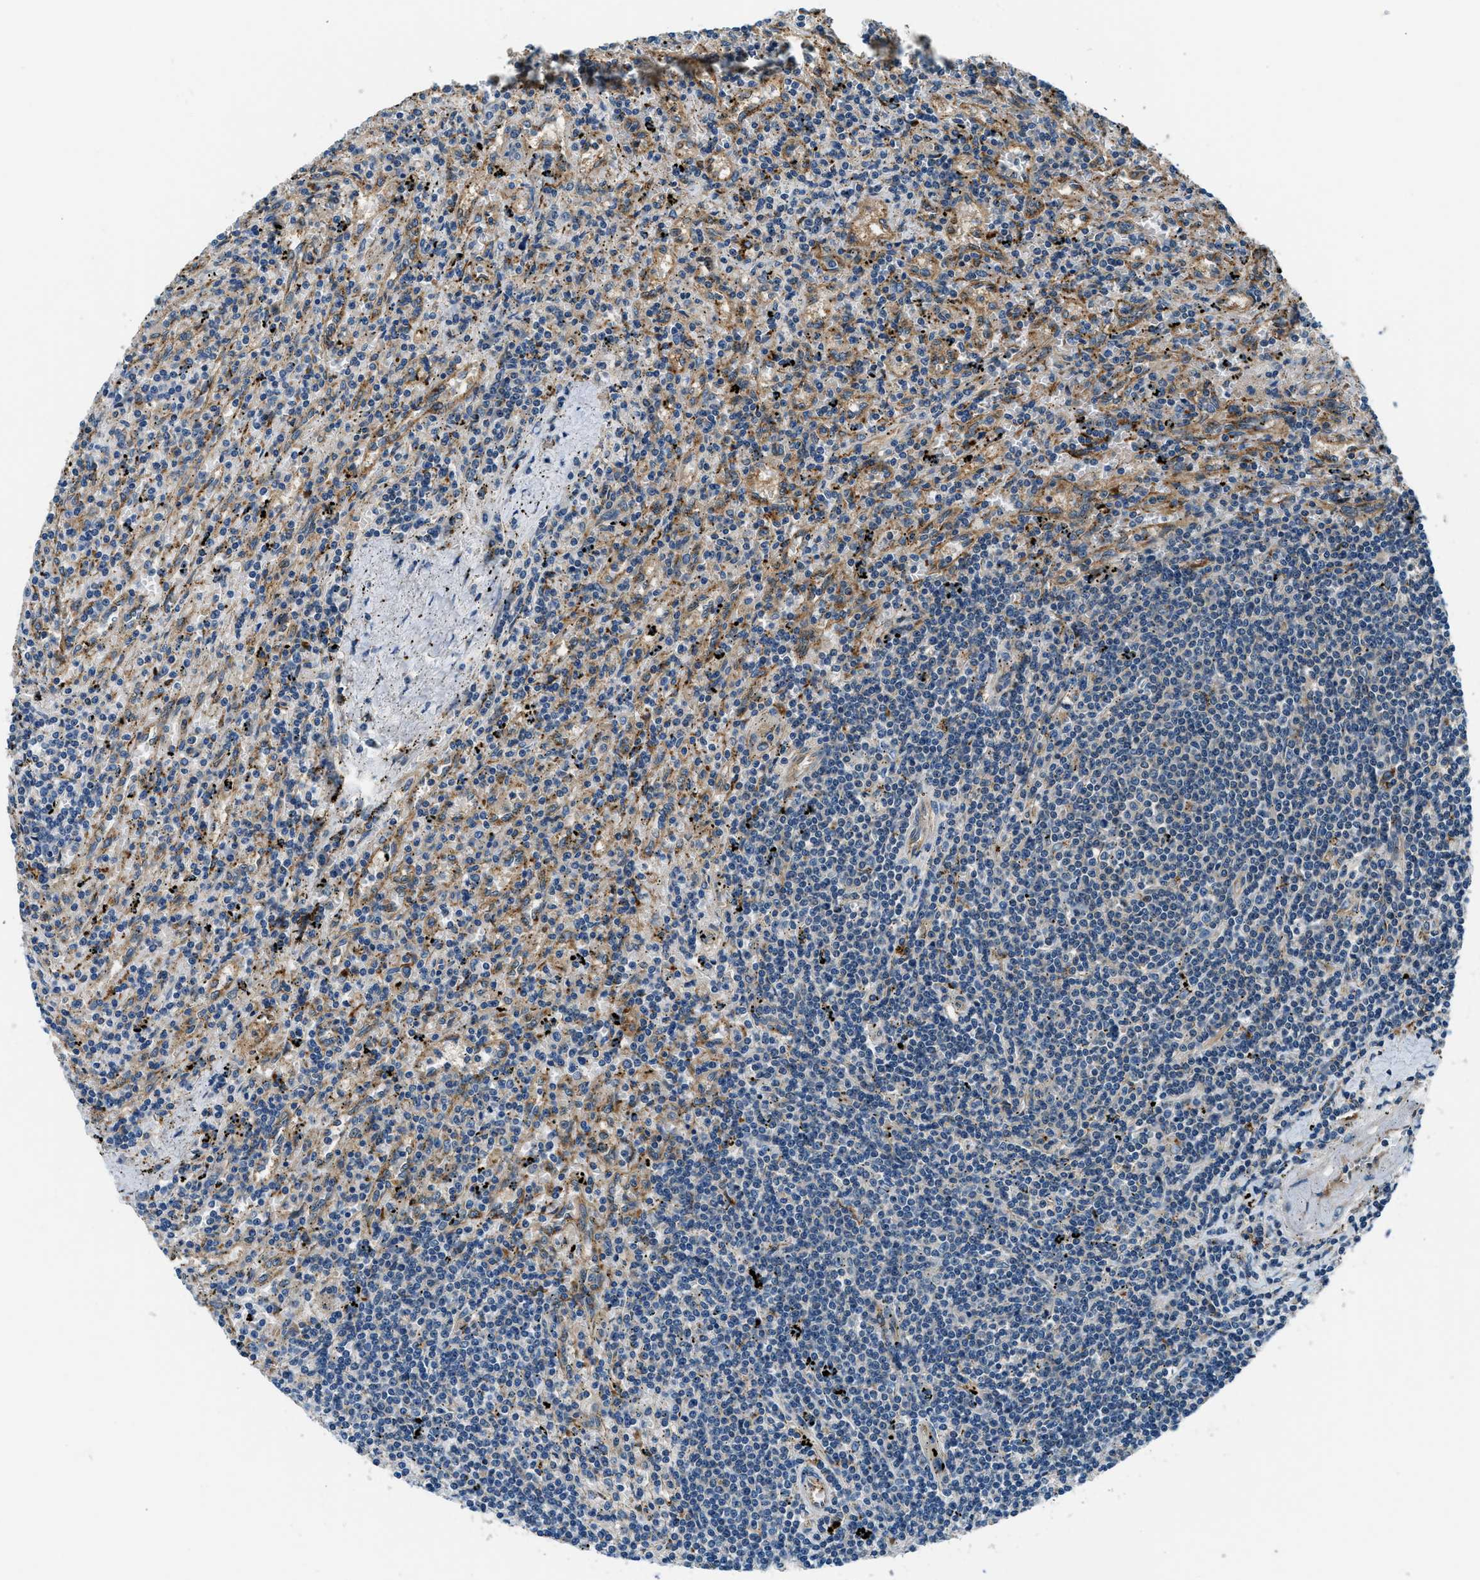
{"staining": {"intensity": "negative", "quantity": "none", "location": "none"}, "tissue": "lymphoma", "cell_type": "Tumor cells", "image_type": "cancer", "snomed": [{"axis": "morphology", "description": "Malignant lymphoma, non-Hodgkin's type, Low grade"}, {"axis": "topography", "description": "Spleen"}], "caption": "Immunohistochemistry (IHC) micrograph of neoplastic tissue: human lymphoma stained with DAB (3,3'-diaminobenzidine) exhibits no significant protein expression in tumor cells.", "gene": "SLC19A2", "patient": {"sex": "male", "age": 76}}